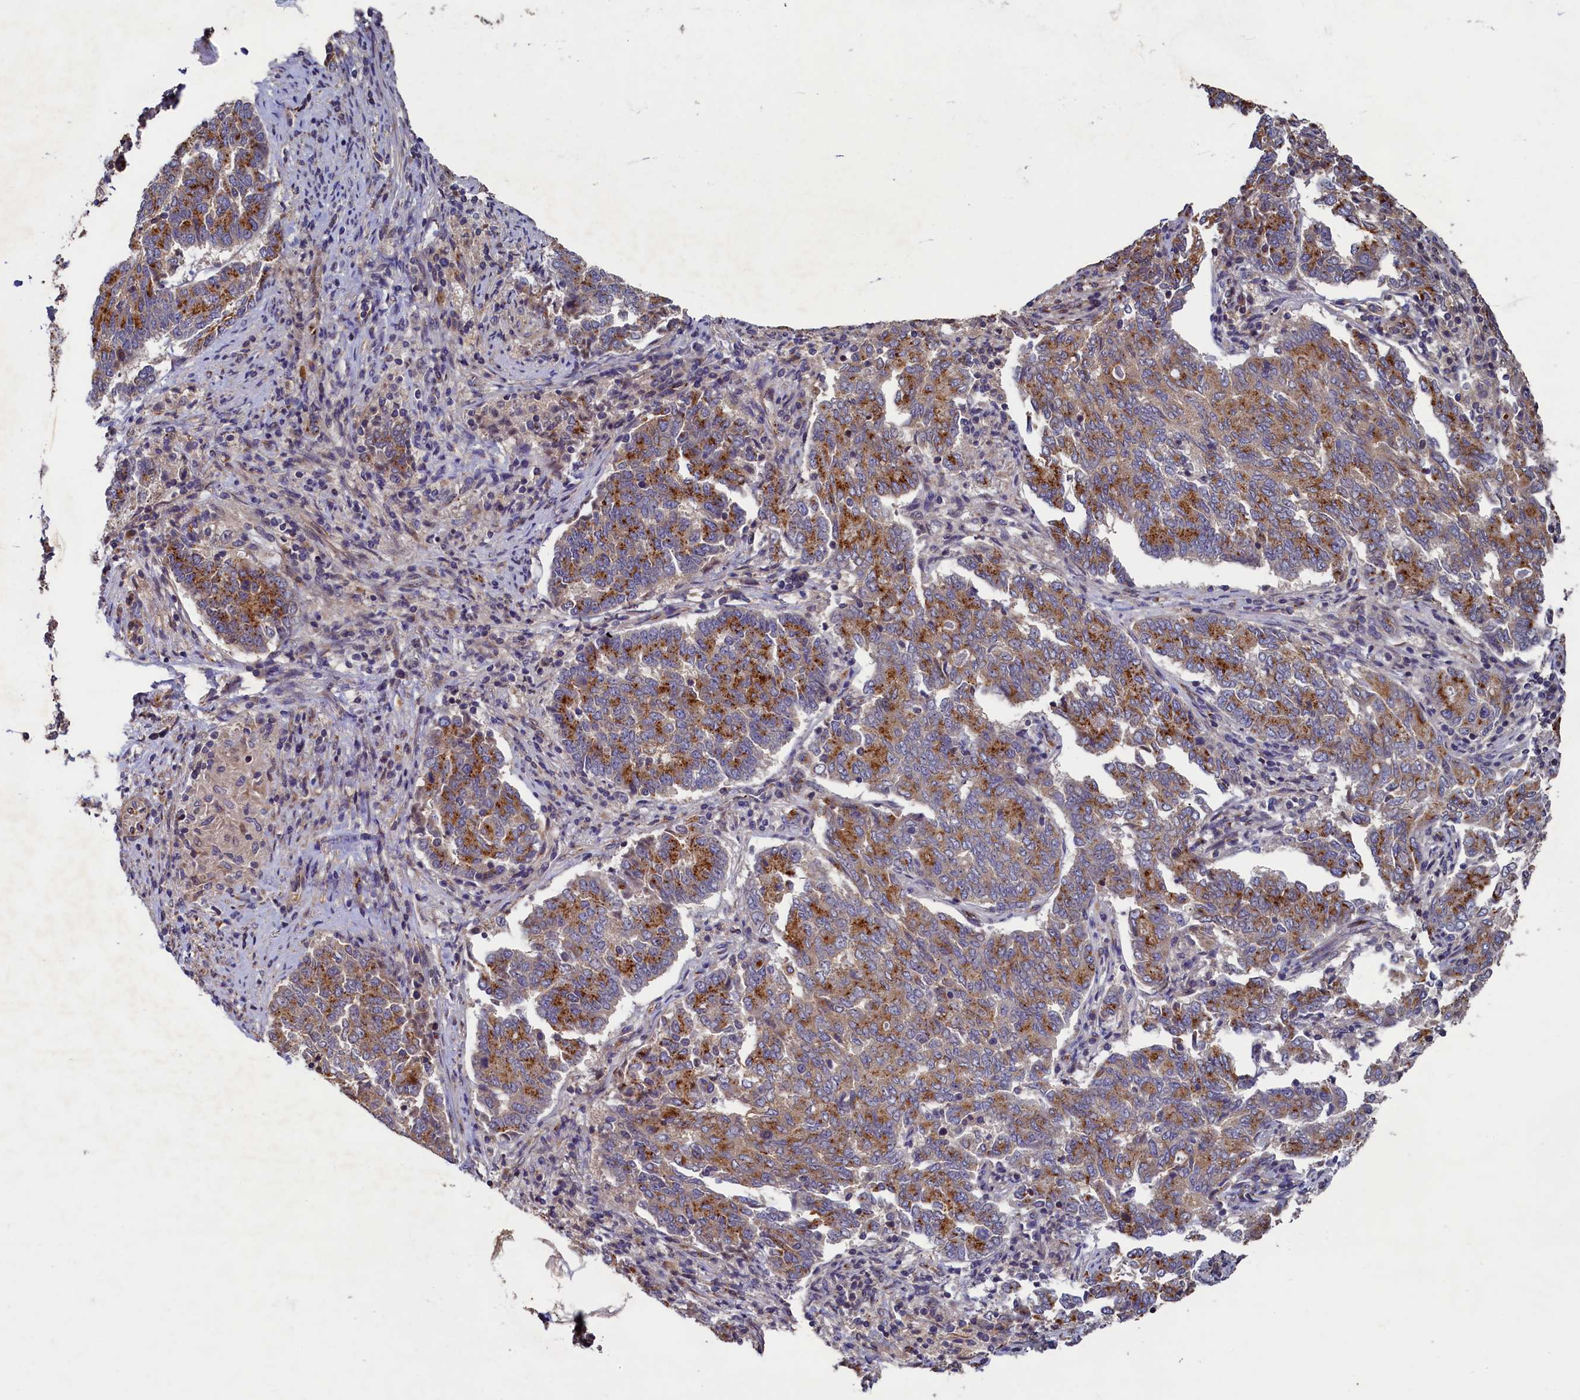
{"staining": {"intensity": "strong", "quantity": ">75%", "location": "cytoplasmic/membranous"}, "tissue": "endometrial cancer", "cell_type": "Tumor cells", "image_type": "cancer", "snomed": [{"axis": "morphology", "description": "Adenocarcinoma, NOS"}, {"axis": "topography", "description": "Endometrium"}], "caption": "Immunohistochemical staining of endometrial cancer (adenocarcinoma) displays high levels of strong cytoplasmic/membranous positivity in approximately >75% of tumor cells. (DAB IHC with brightfield microscopy, high magnification).", "gene": "TMEM181", "patient": {"sex": "female", "age": 80}}